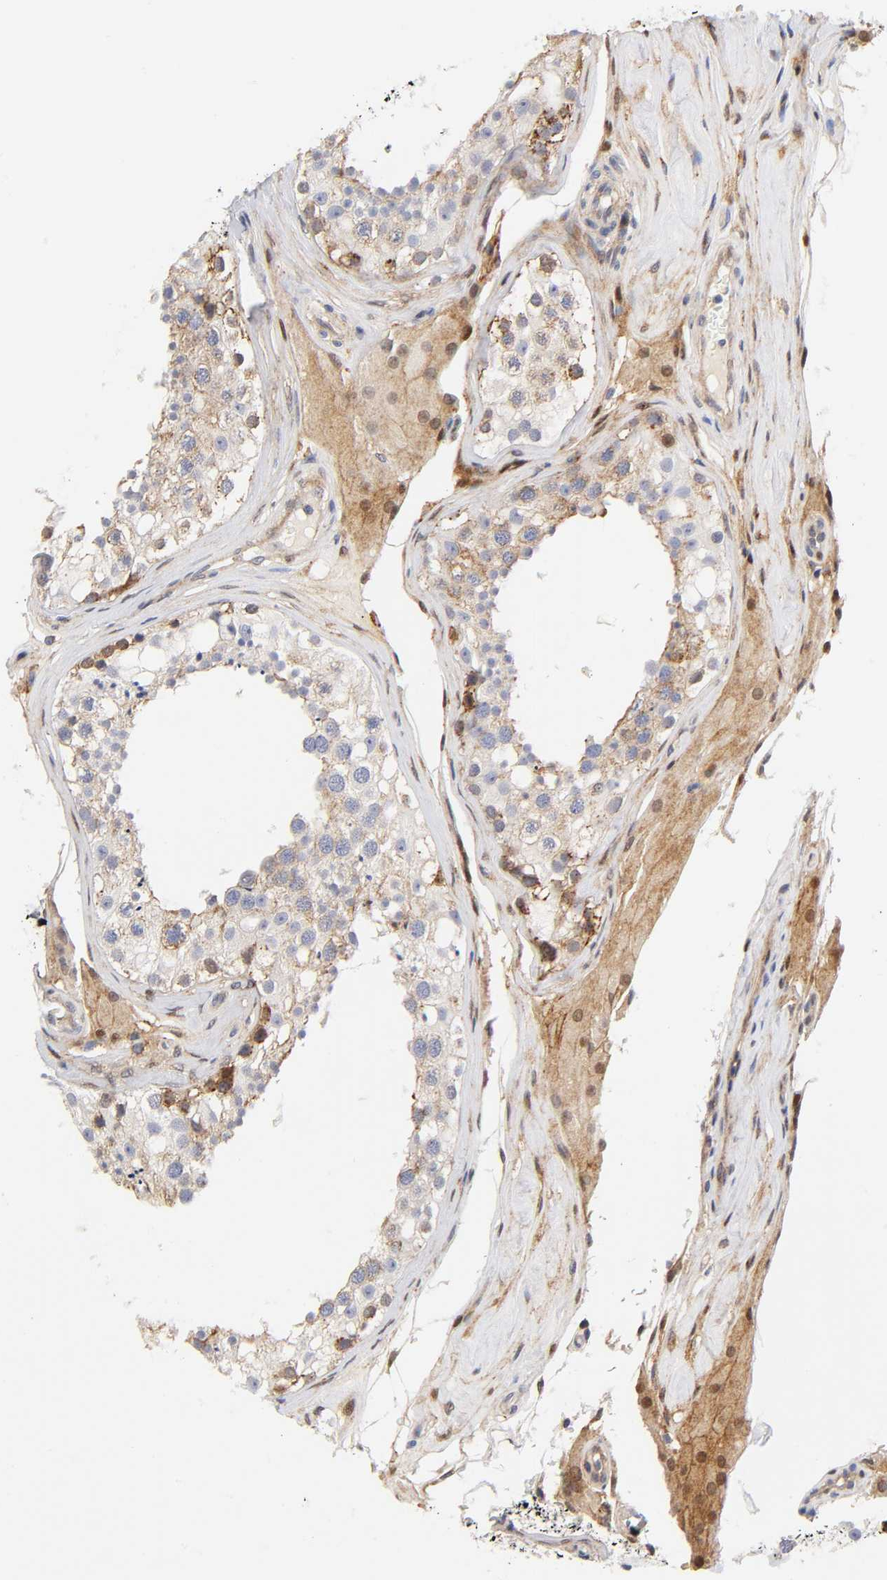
{"staining": {"intensity": "weak", "quantity": "<25%", "location": "cytoplasmic/membranous"}, "tissue": "testis", "cell_type": "Cells in seminiferous ducts", "image_type": "normal", "snomed": [{"axis": "morphology", "description": "Normal tissue, NOS"}, {"axis": "topography", "description": "Testis"}], "caption": "Human testis stained for a protein using immunohistochemistry (IHC) exhibits no positivity in cells in seminiferous ducts.", "gene": "ANXA7", "patient": {"sex": "male", "age": 68}}